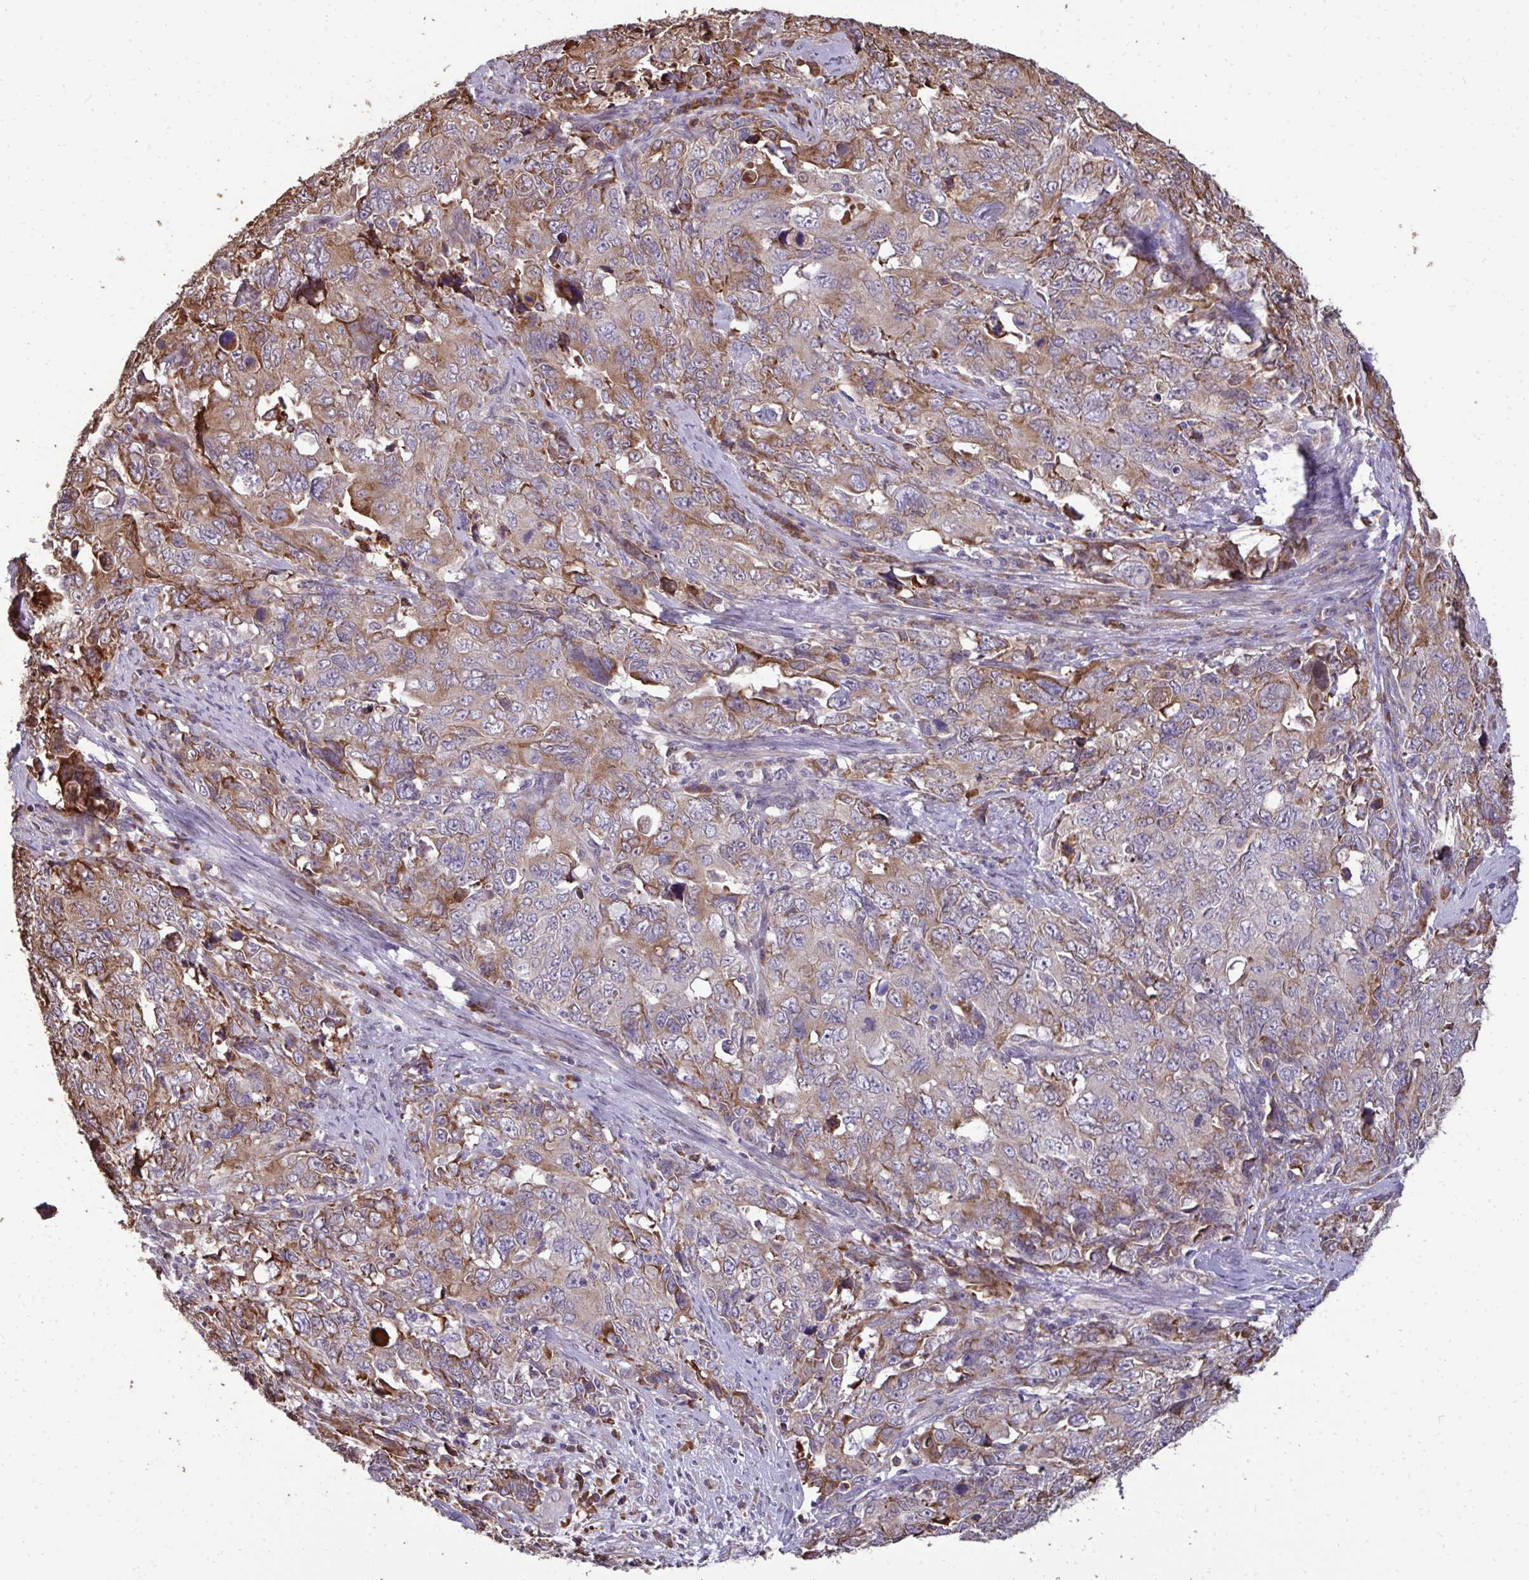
{"staining": {"intensity": "weak", "quantity": "25%-75%", "location": "cytoplasmic/membranous"}, "tissue": "cervical cancer", "cell_type": "Tumor cells", "image_type": "cancer", "snomed": [{"axis": "morphology", "description": "Adenocarcinoma, NOS"}, {"axis": "topography", "description": "Cervix"}], "caption": "Immunohistochemistry (DAB) staining of human adenocarcinoma (cervical) shows weak cytoplasmic/membranous protein expression in about 25%-75% of tumor cells.", "gene": "FIBCD1", "patient": {"sex": "female", "age": 63}}